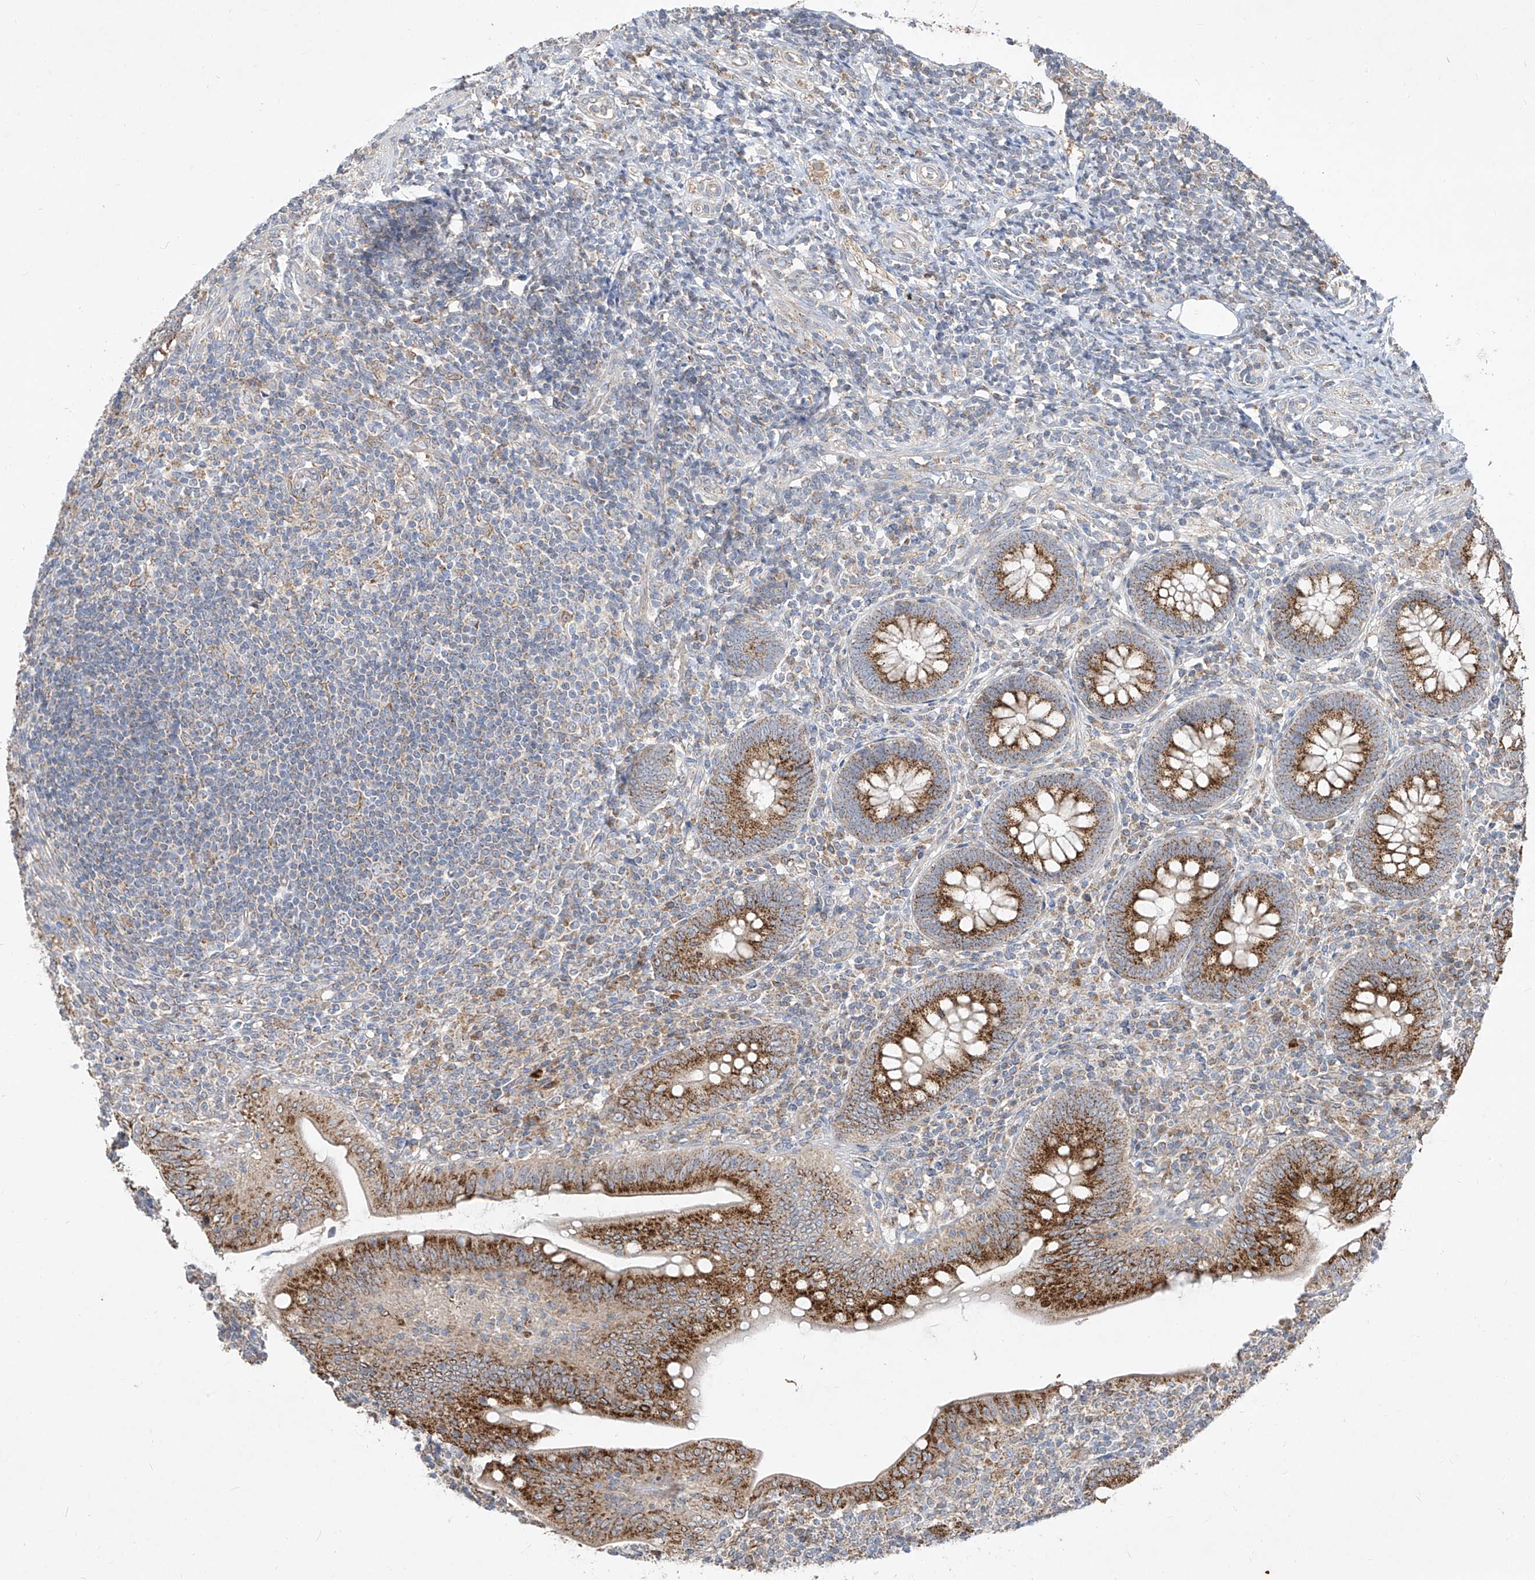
{"staining": {"intensity": "strong", "quantity": ">75%", "location": "cytoplasmic/membranous"}, "tissue": "appendix", "cell_type": "Glandular cells", "image_type": "normal", "snomed": [{"axis": "morphology", "description": "Normal tissue, NOS"}, {"axis": "topography", "description": "Appendix"}], "caption": "Benign appendix demonstrates strong cytoplasmic/membranous positivity in about >75% of glandular cells.", "gene": "ABCD3", "patient": {"sex": "male", "age": 14}}